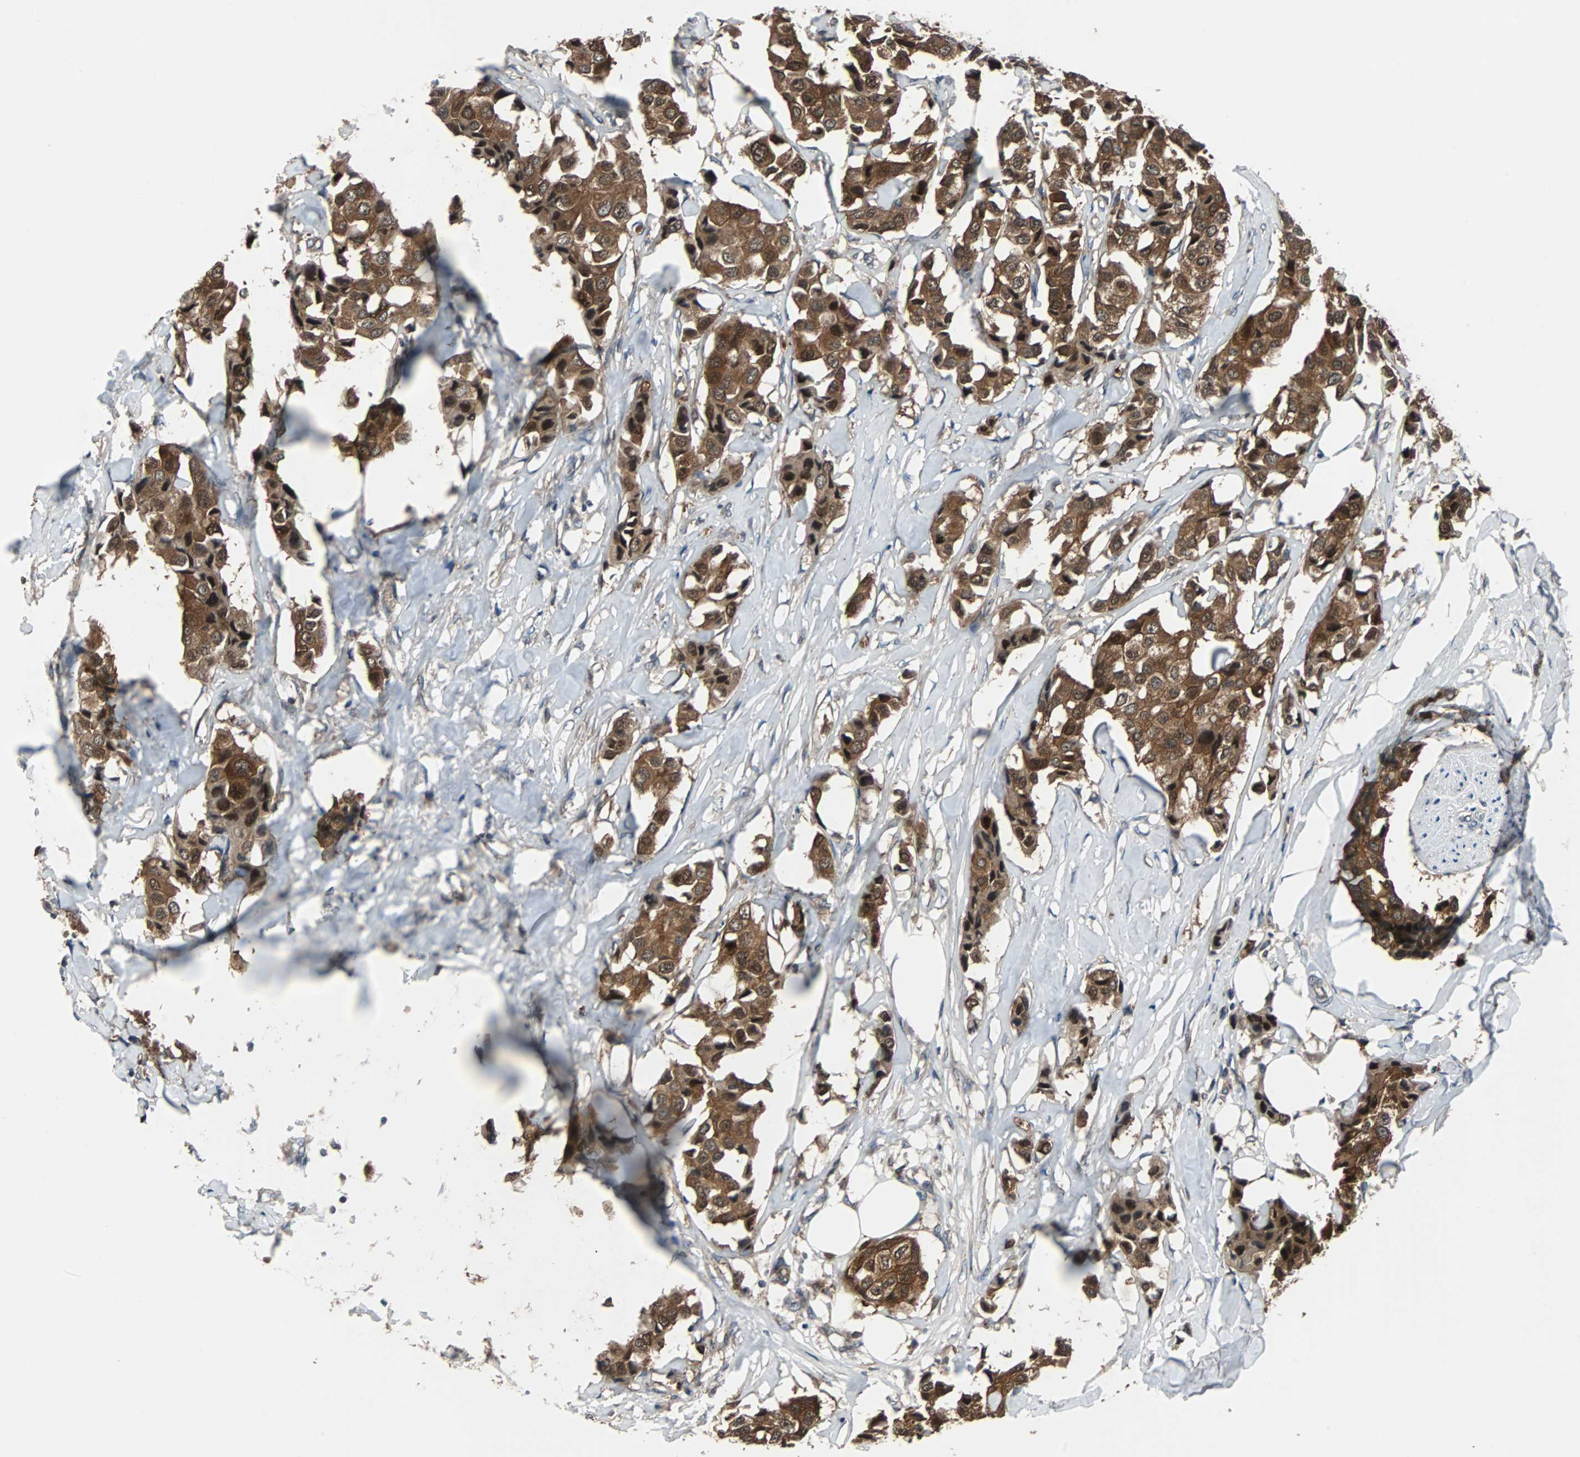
{"staining": {"intensity": "strong", "quantity": ">75%", "location": "cytoplasmic/membranous,nuclear"}, "tissue": "breast cancer", "cell_type": "Tumor cells", "image_type": "cancer", "snomed": [{"axis": "morphology", "description": "Duct carcinoma"}, {"axis": "topography", "description": "Breast"}], "caption": "Breast cancer (invasive ductal carcinoma) tissue exhibits strong cytoplasmic/membranous and nuclear staining in about >75% of tumor cells, visualized by immunohistochemistry. The protein is shown in brown color, while the nuclei are stained blue.", "gene": "PAK1", "patient": {"sex": "female", "age": 80}}